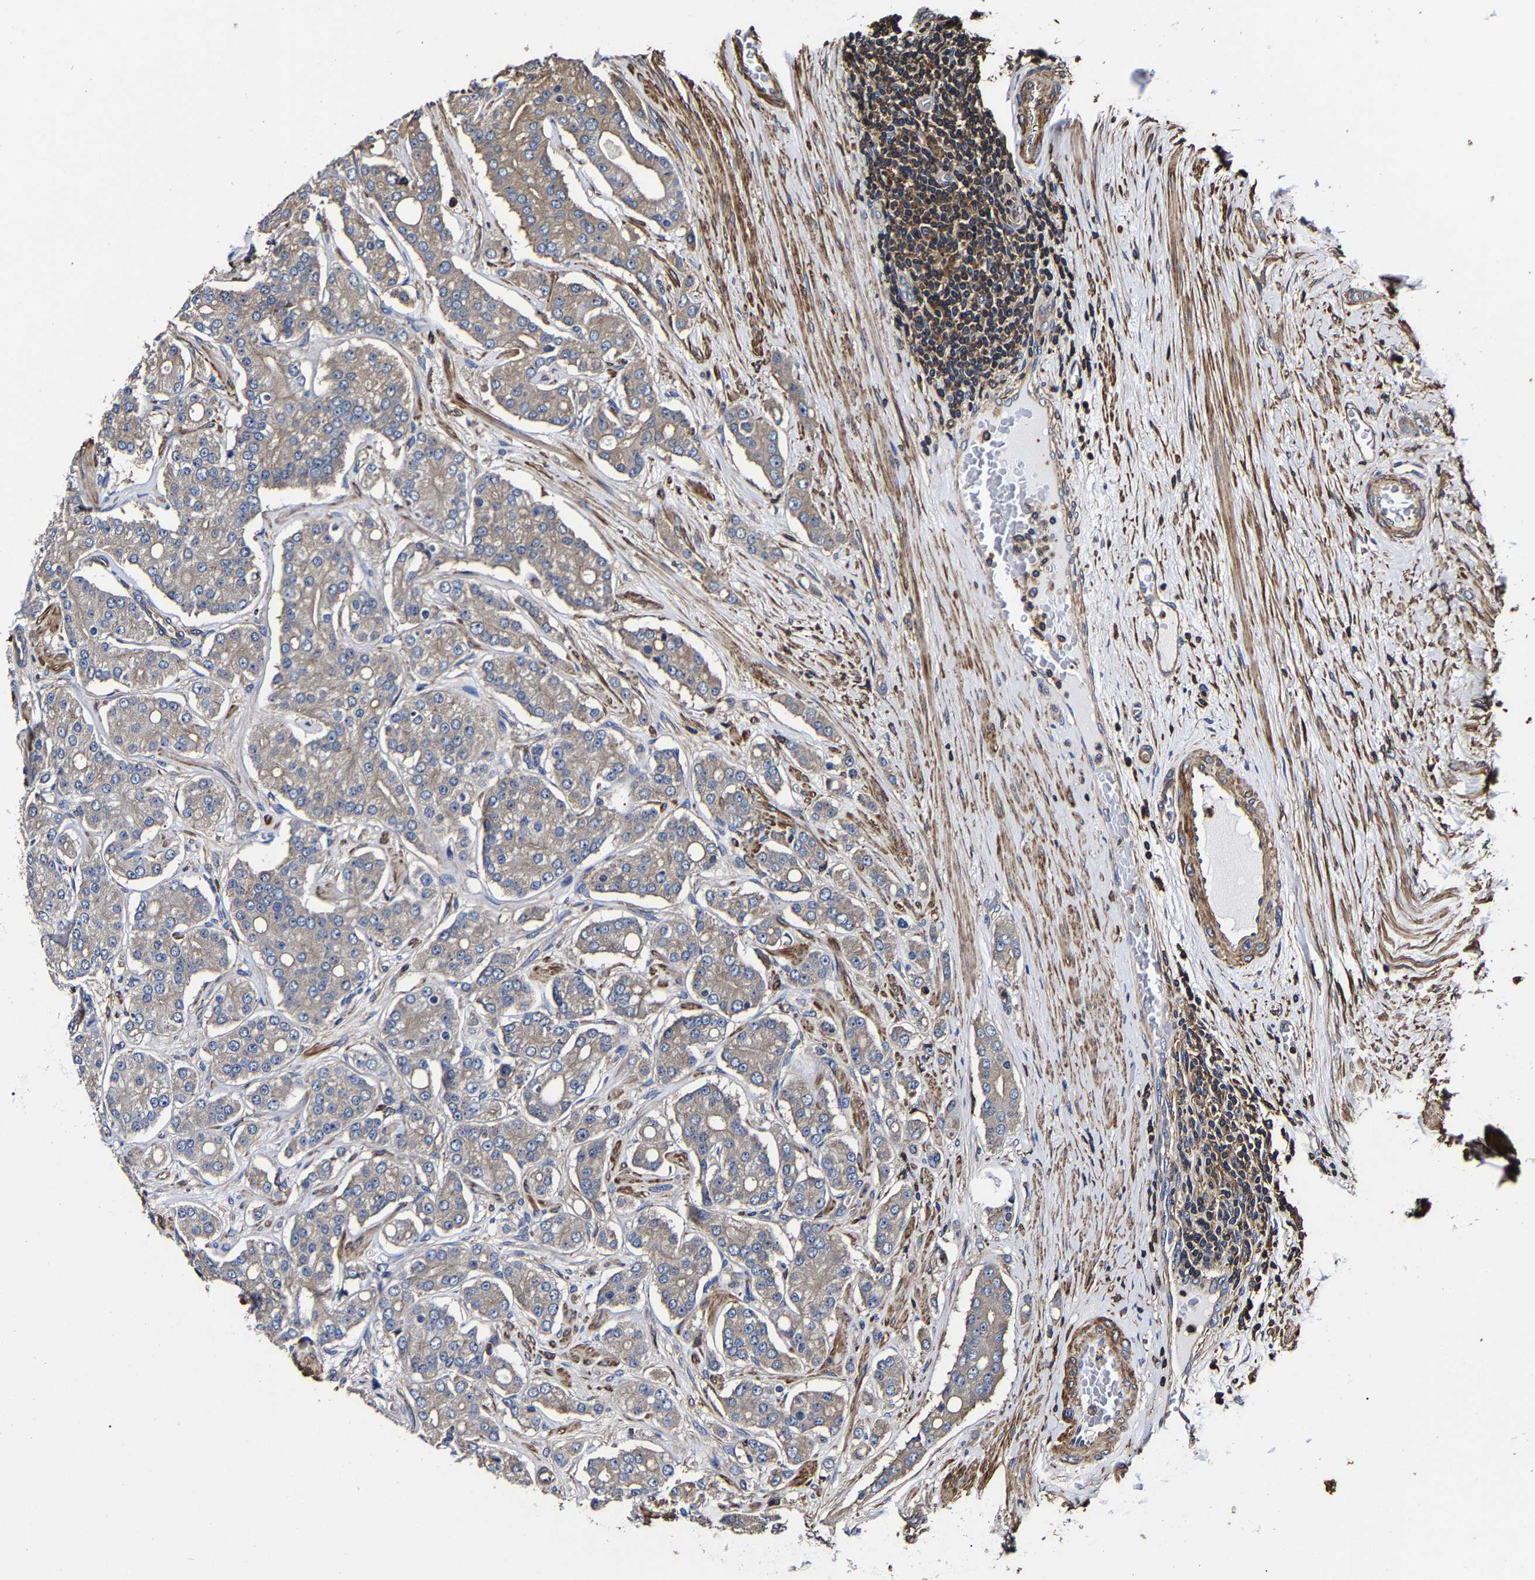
{"staining": {"intensity": "weak", "quantity": "25%-75%", "location": "cytoplasmic/membranous"}, "tissue": "prostate cancer", "cell_type": "Tumor cells", "image_type": "cancer", "snomed": [{"axis": "morphology", "description": "Adenocarcinoma, High grade"}, {"axis": "topography", "description": "Prostate"}], "caption": "Protein staining of prostate cancer (high-grade adenocarcinoma) tissue demonstrates weak cytoplasmic/membranous expression in approximately 25%-75% of tumor cells. The protein of interest is stained brown, and the nuclei are stained in blue (DAB (3,3'-diaminobenzidine) IHC with brightfield microscopy, high magnification).", "gene": "SSH3", "patient": {"sex": "male", "age": 71}}